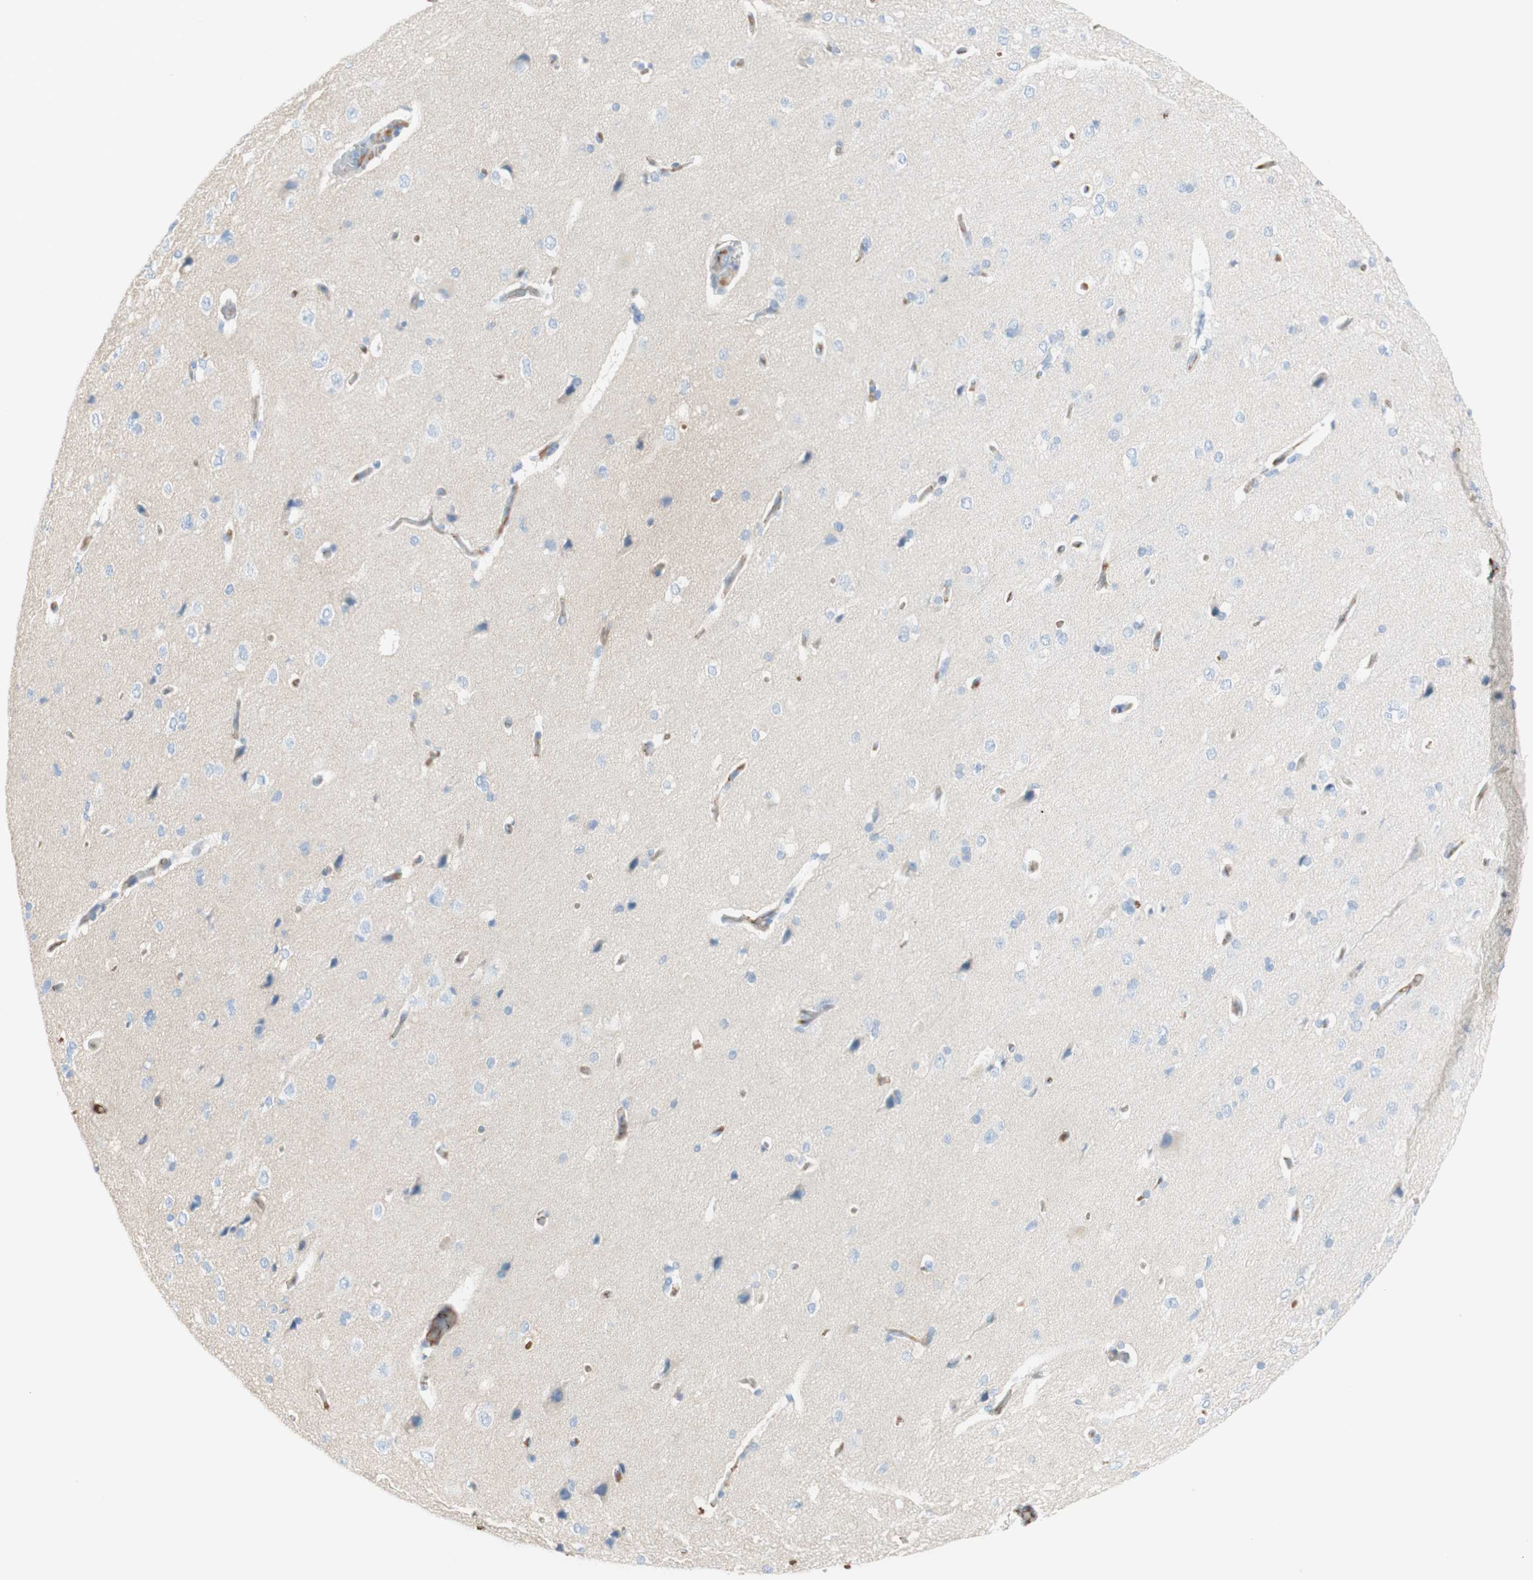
{"staining": {"intensity": "moderate", "quantity": ">75%", "location": "cytoplasmic/membranous"}, "tissue": "cerebral cortex", "cell_type": "Endothelial cells", "image_type": "normal", "snomed": [{"axis": "morphology", "description": "Normal tissue, NOS"}, {"axis": "topography", "description": "Cerebral cortex"}], "caption": "Cerebral cortex stained with DAB immunohistochemistry (IHC) reveals medium levels of moderate cytoplasmic/membranous staining in about >75% of endothelial cells. Using DAB (3,3'-diaminobenzidine) (brown) and hematoxylin (blue) stains, captured at high magnification using brightfield microscopy.", "gene": "KNG1", "patient": {"sex": "male", "age": 62}}